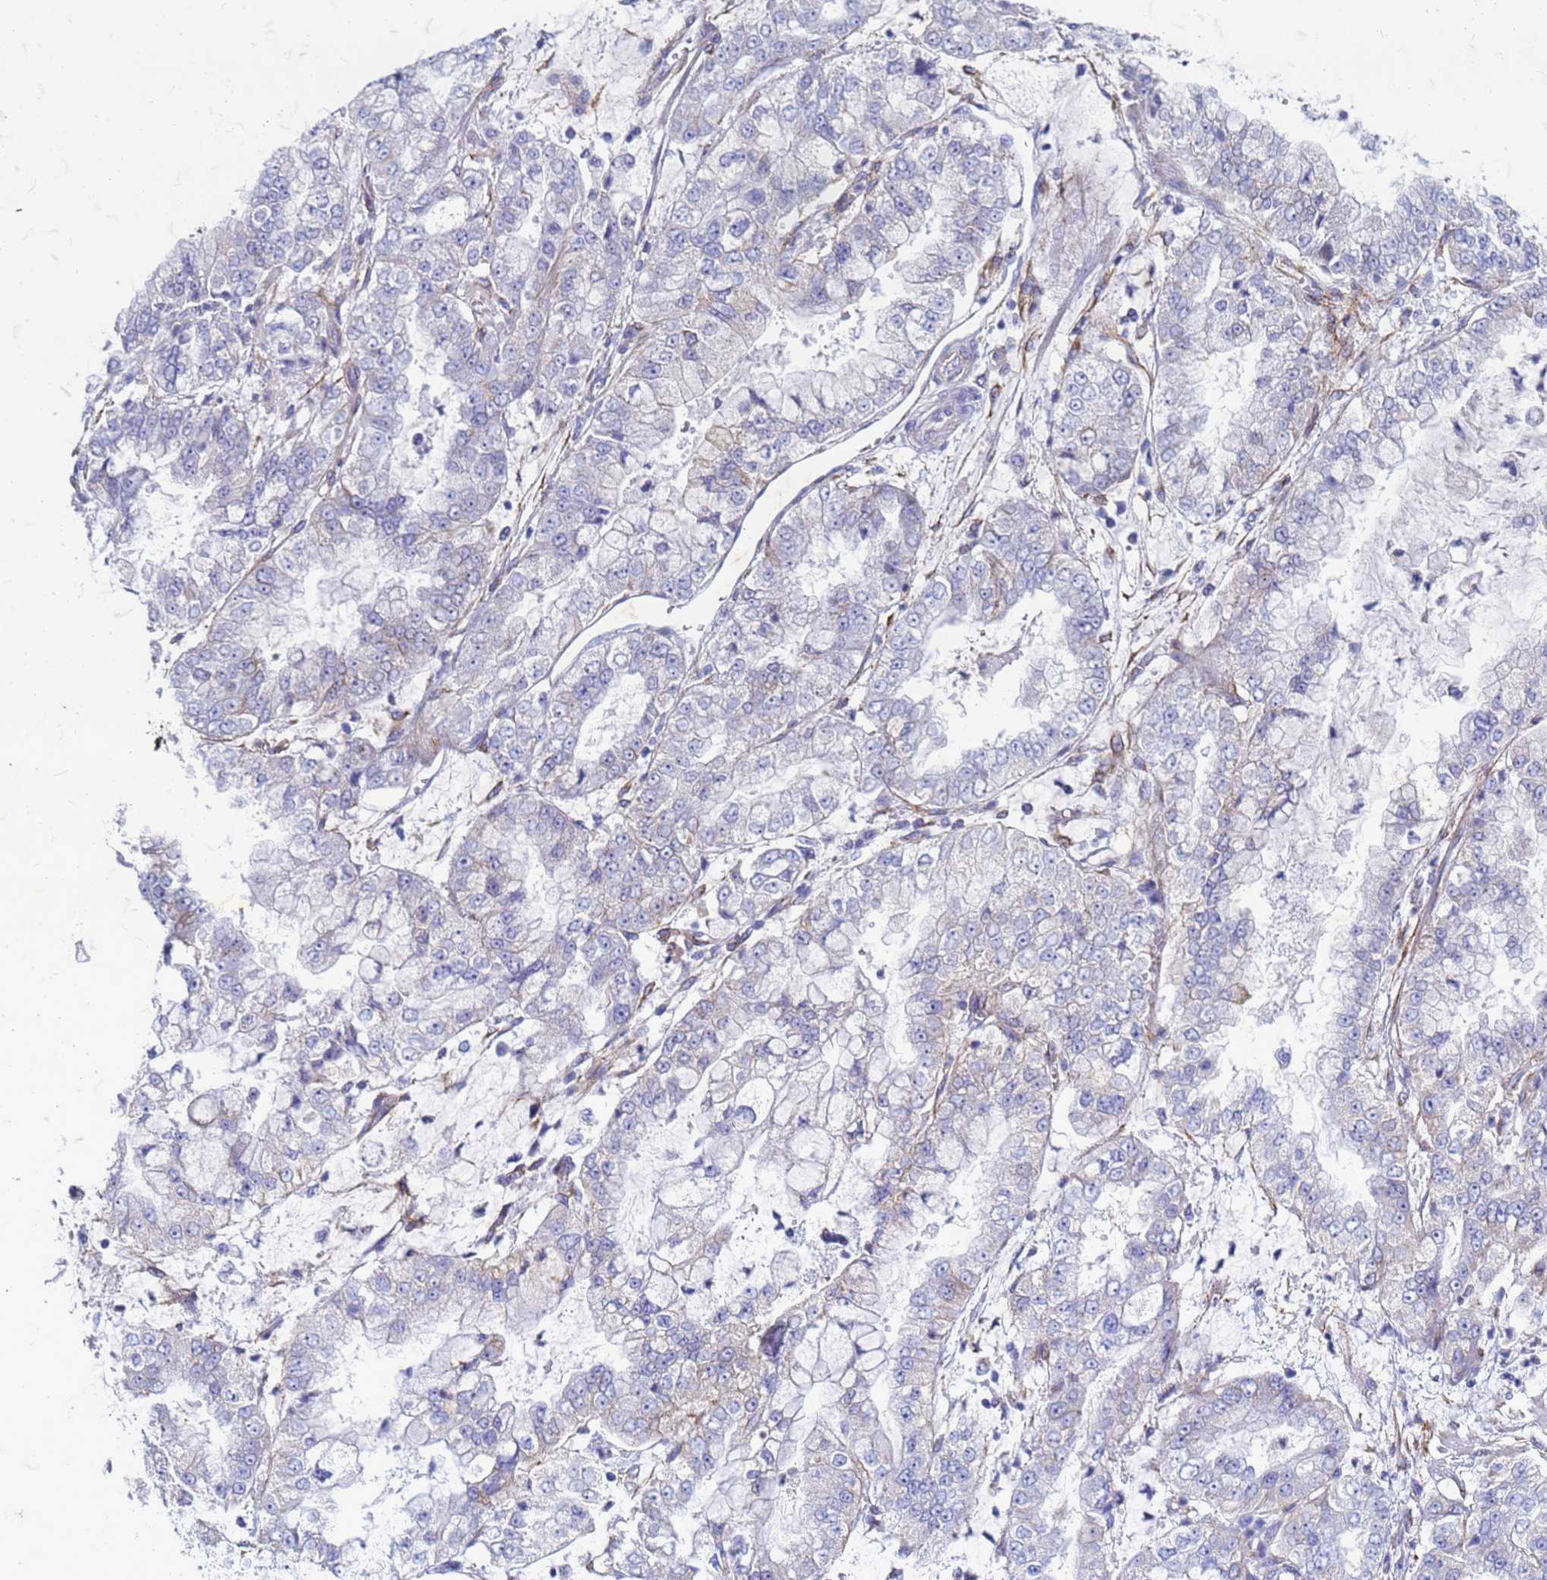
{"staining": {"intensity": "negative", "quantity": "none", "location": "none"}, "tissue": "stomach cancer", "cell_type": "Tumor cells", "image_type": "cancer", "snomed": [{"axis": "morphology", "description": "Adenocarcinoma, NOS"}, {"axis": "topography", "description": "Stomach"}], "caption": "Immunohistochemical staining of adenocarcinoma (stomach) reveals no significant positivity in tumor cells.", "gene": "TRIM64B", "patient": {"sex": "male", "age": 76}}